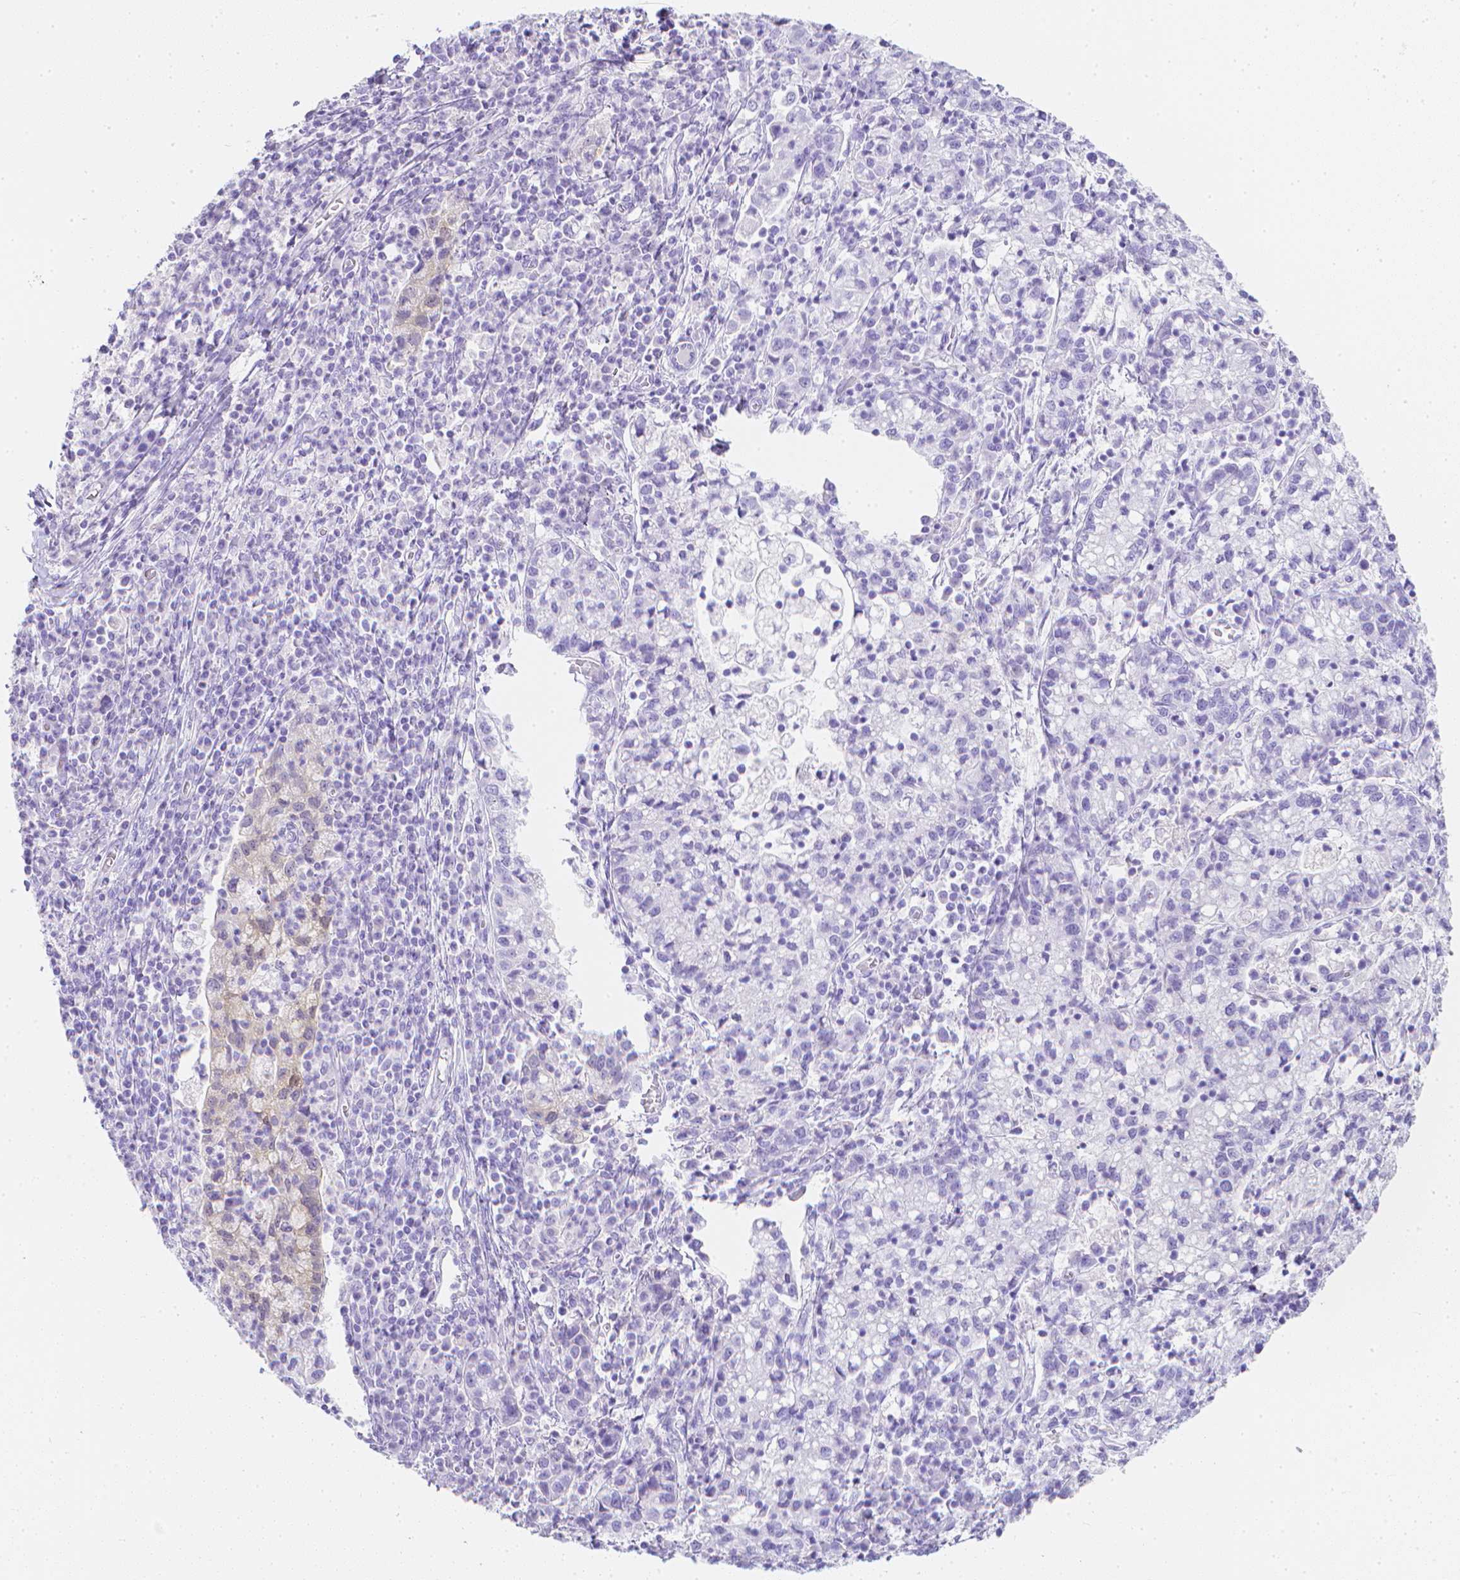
{"staining": {"intensity": "negative", "quantity": "none", "location": "none"}, "tissue": "cervical cancer", "cell_type": "Tumor cells", "image_type": "cancer", "snomed": [{"axis": "morphology", "description": "Normal tissue, NOS"}, {"axis": "morphology", "description": "Adenocarcinoma, NOS"}, {"axis": "topography", "description": "Cervix"}], "caption": "DAB immunohistochemical staining of human cervical adenocarcinoma reveals no significant positivity in tumor cells.", "gene": "LGALS4", "patient": {"sex": "female", "age": 44}}